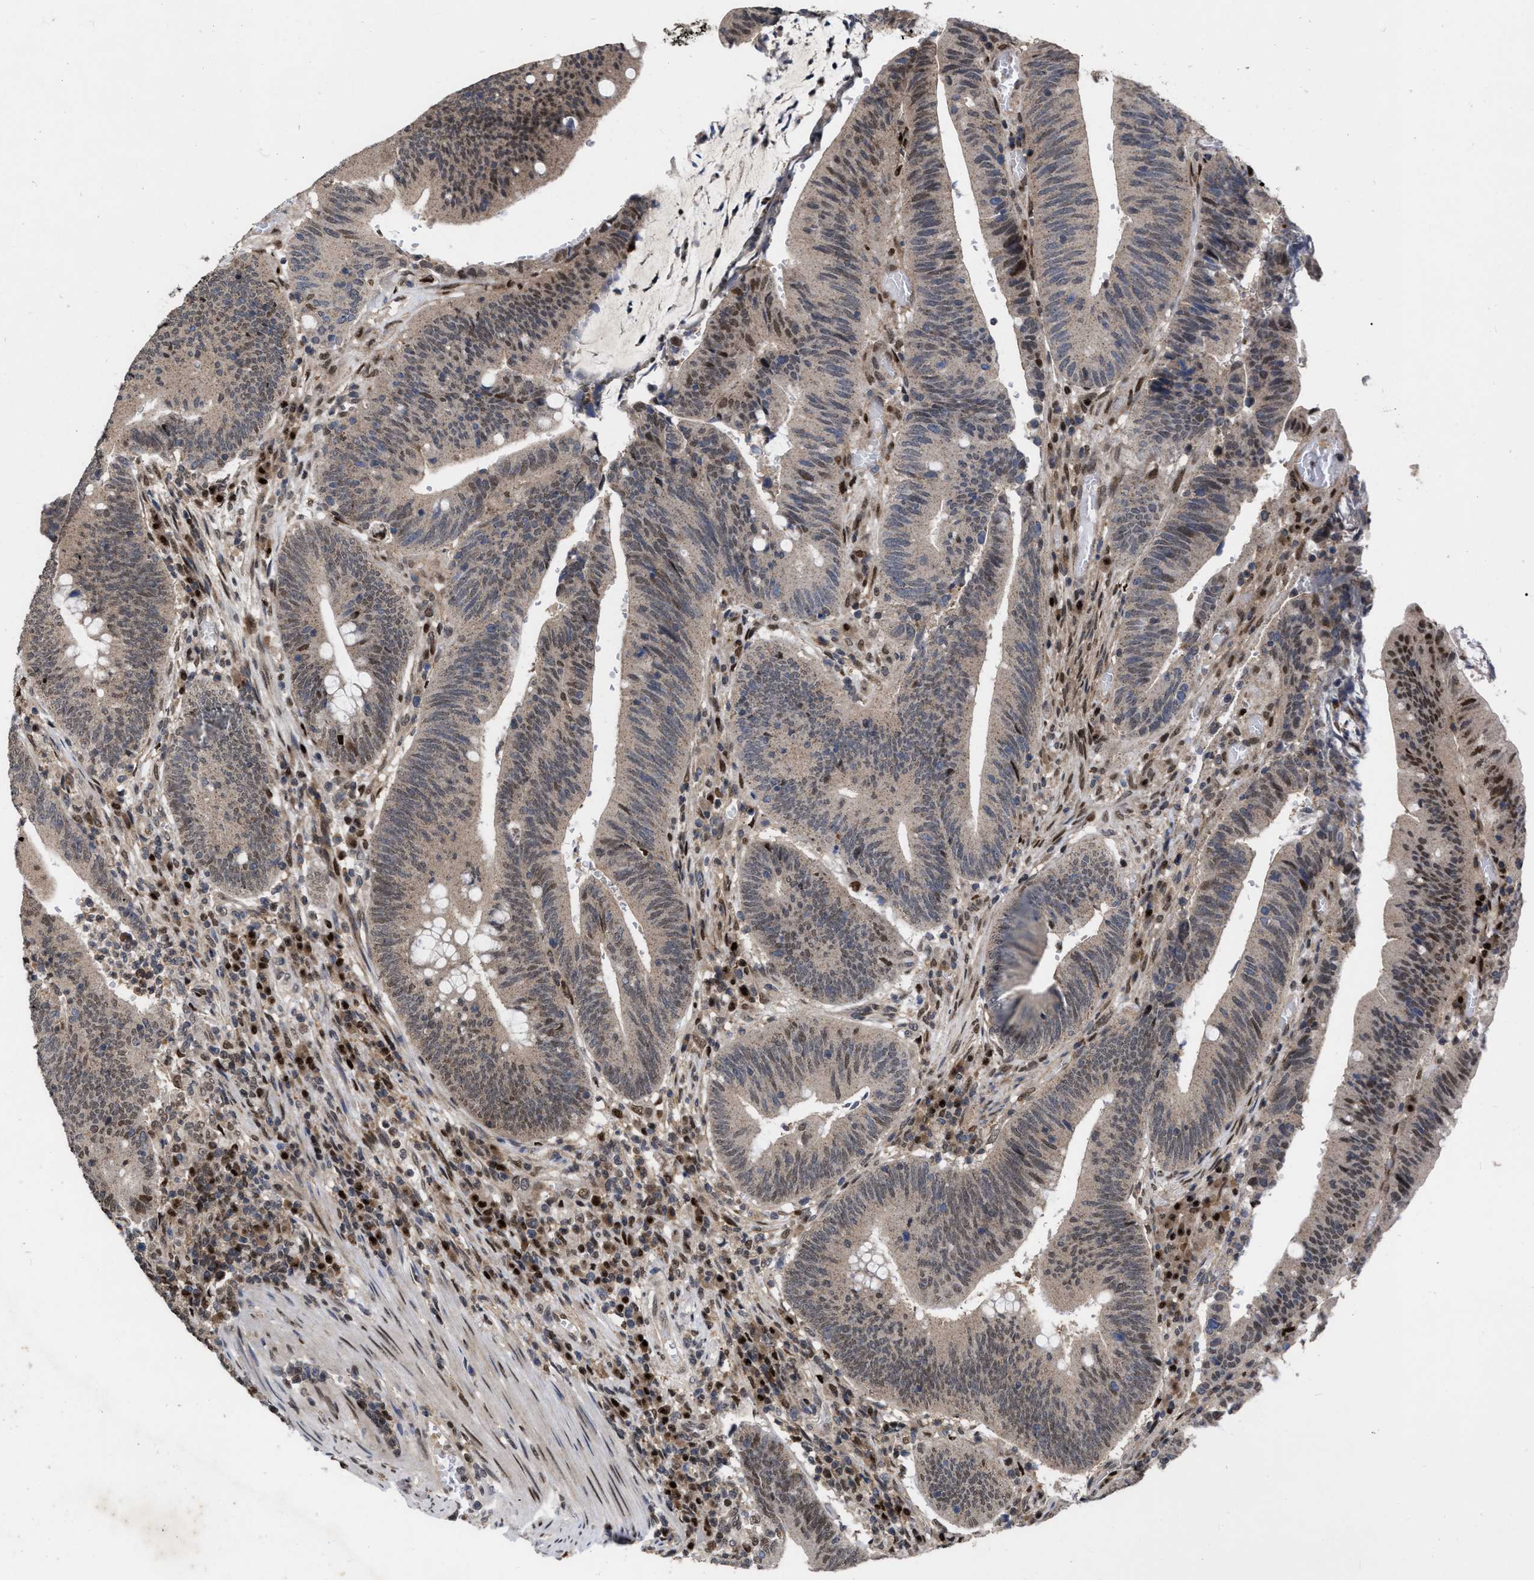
{"staining": {"intensity": "weak", "quantity": ">75%", "location": "cytoplasmic/membranous,nuclear"}, "tissue": "colorectal cancer", "cell_type": "Tumor cells", "image_type": "cancer", "snomed": [{"axis": "morphology", "description": "Normal tissue, NOS"}, {"axis": "morphology", "description": "Adenocarcinoma, NOS"}, {"axis": "topography", "description": "Rectum"}], "caption": "This is an image of immunohistochemistry (IHC) staining of colorectal adenocarcinoma, which shows weak staining in the cytoplasmic/membranous and nuclear of tumor cells.", "gene": "MDM4", "patient": {"sex": "female", "age": 66}}